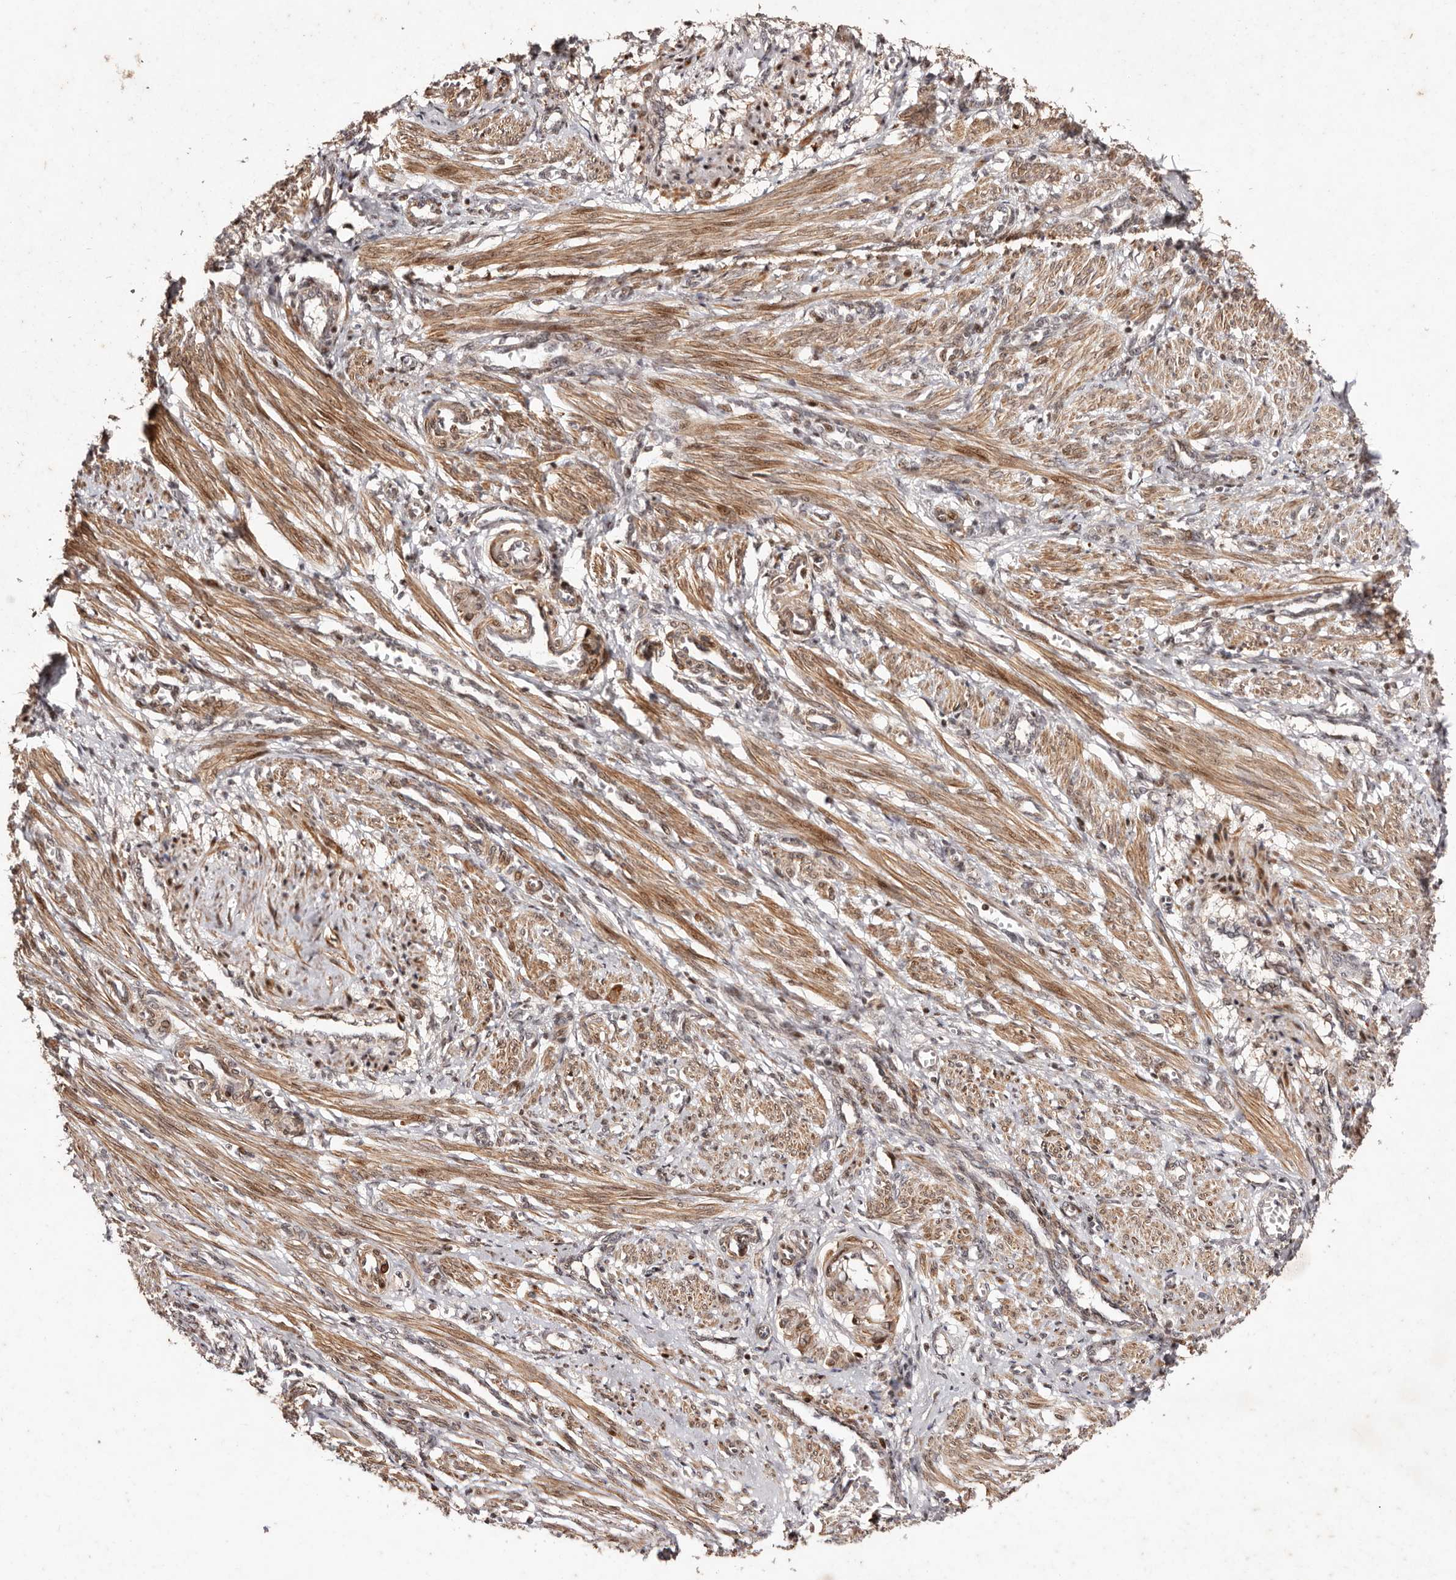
{"staining": {"intensity": "moderate", "quantity": ">75%", "location": "cytoplasmic/membranous"}, "tissue": "smooth muscle", "cell_type": "Smooth muscle cells", "image_type": "normal", "snomed": [{"axis": "morphology", "description": "Normal tissue, NOS"}, {"axis": "topography", "description": "Endometrium"}], "caption": "Moderate cytoplasmic/membranous positivity is seen in about >75% of smooth muscle cells in unremarkable smooth muscle.", "gene": "HIVEP3", "patient": {"sex": "female", "age": 33}}